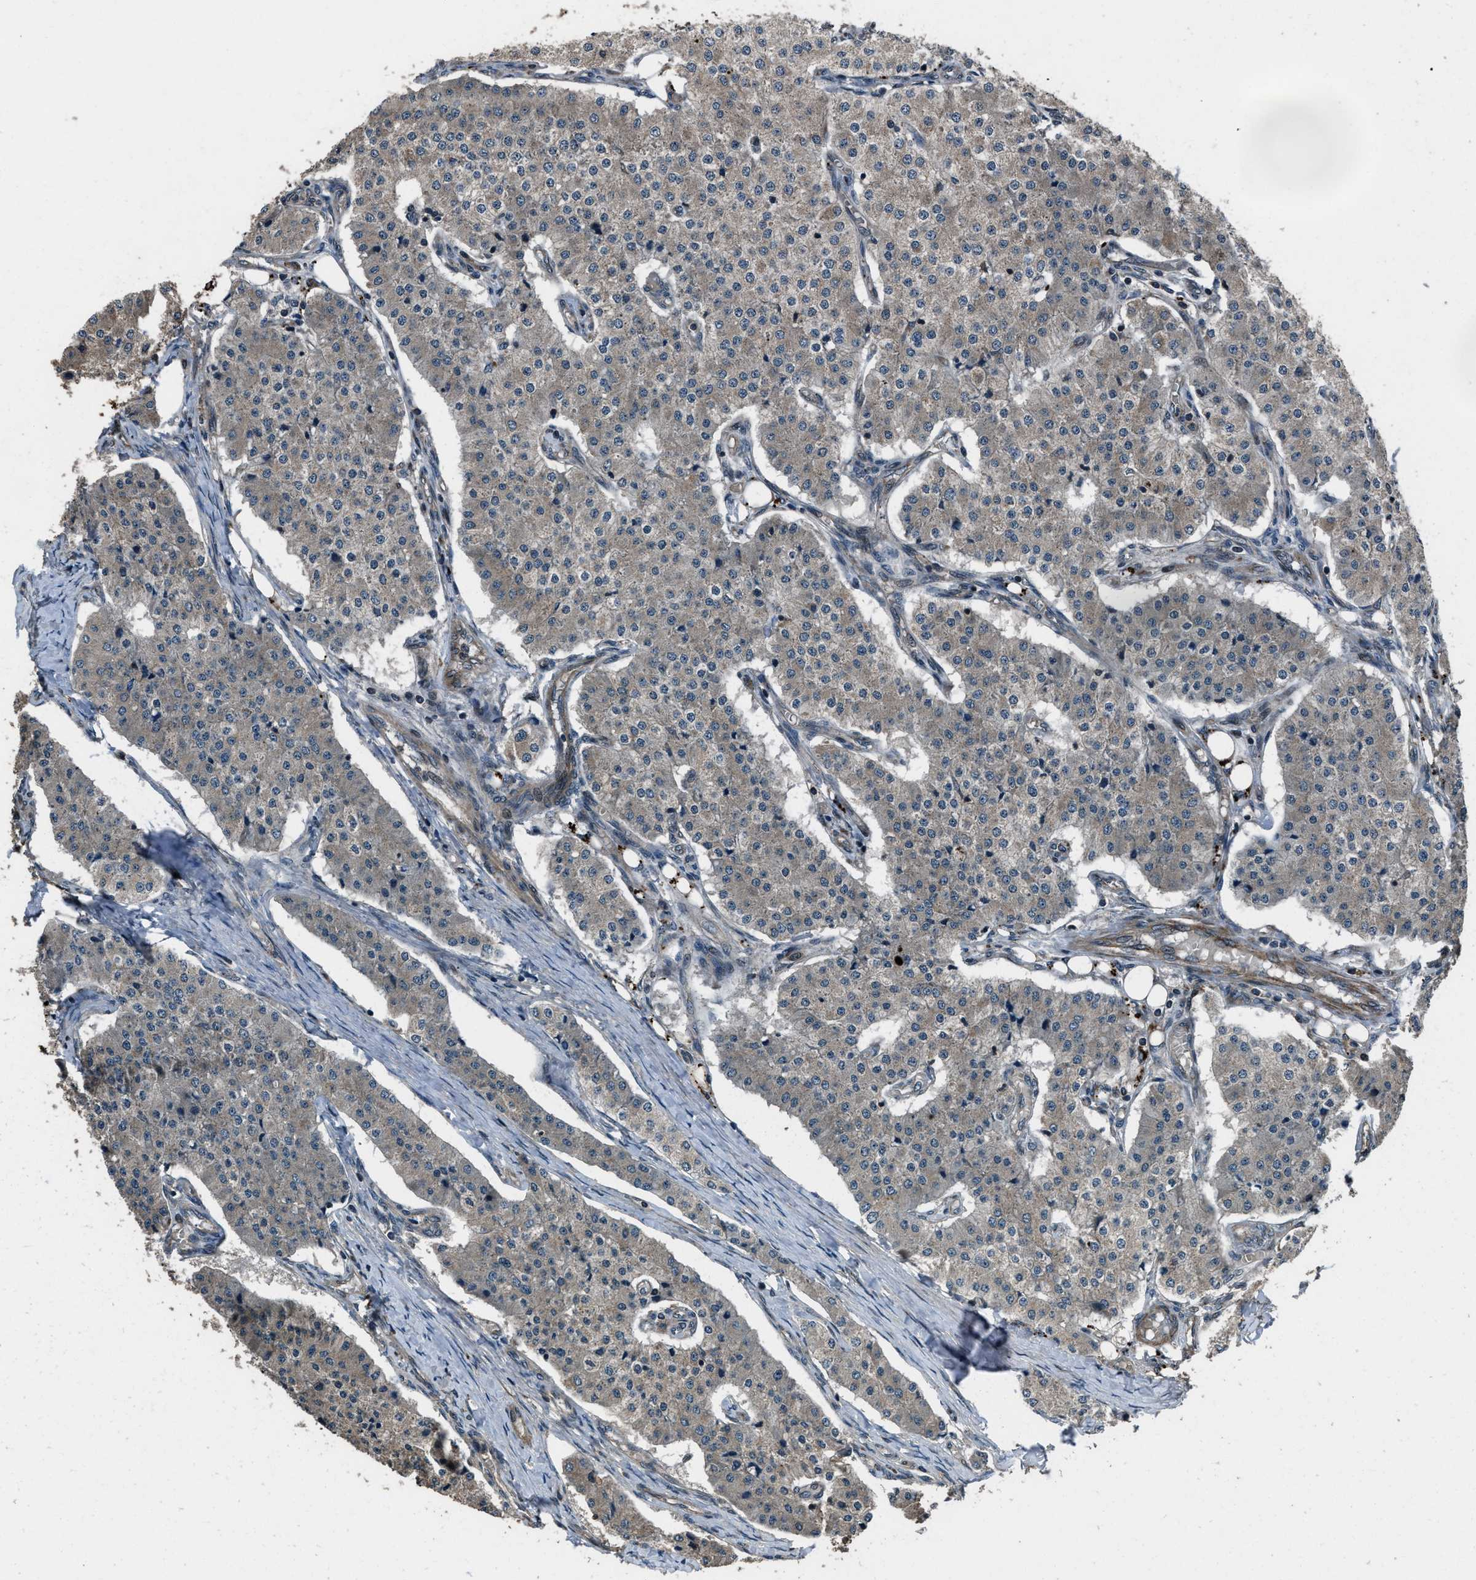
{"staining": {"intensity": "weak", "quantity": ">75%", "location": "cytoplasmic/membranous"}, "tissue": "carcinoid", "cell_type": "Tumor cells", "image_type": "cancer", "snomed": [{"axis": "morphology", "description": "Carcinoid, malignant, NOS"}, {"axis": "topography", "description": "Colon"}], "caption": "Tumor cells exhibit low levels of weak cytoplasmic/membranous positivity in about >75% of cells in human malignant carcinoid. Ihc stains the protein of interest in brown and the nuclei are stained blue.", "gene": "IRAK4", "patient": {"sex": "female", "age": 52}}